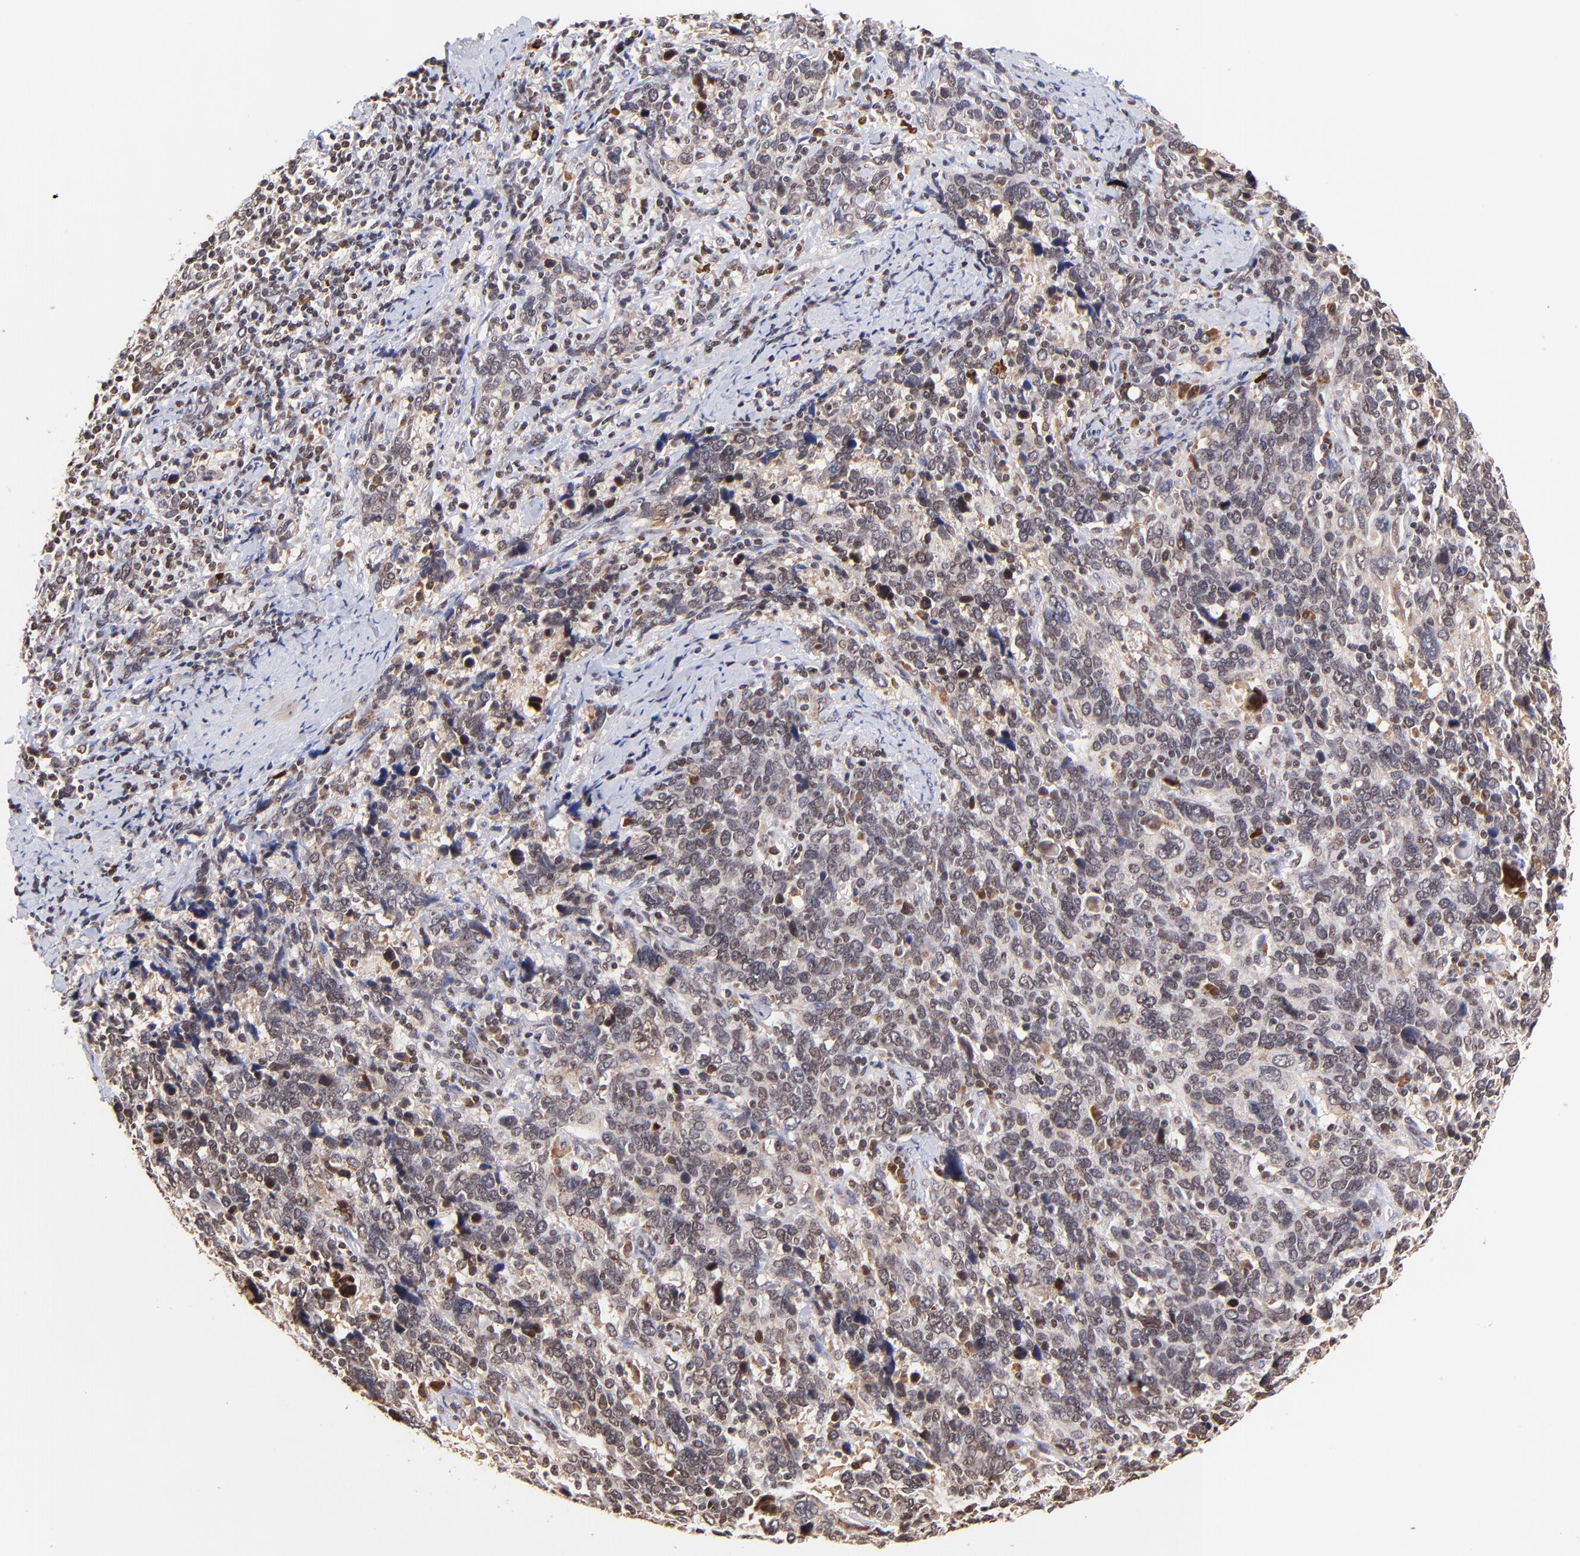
{"staining": {"intensity": "moderate", "quantity": ">75%", "location": "nuclear"}, "tissue": "cervical cancer", "cell_type": "Tumor cells", "image_type": "cancer", "snomed": [{"axis": "morphology", "description": "Squamous cell carcinoma, NOS"}, {"axis": "topography", "description": "Cervix"}], "caption": "This is a photomicrograph of immunohistochemistry staining of cervical cancer (squamous cell carcinoma), which shows moderate expression in the nuclear of tumor cells.", "gene": "WDR25", "patient": {"sex": "female", "age": 41}}